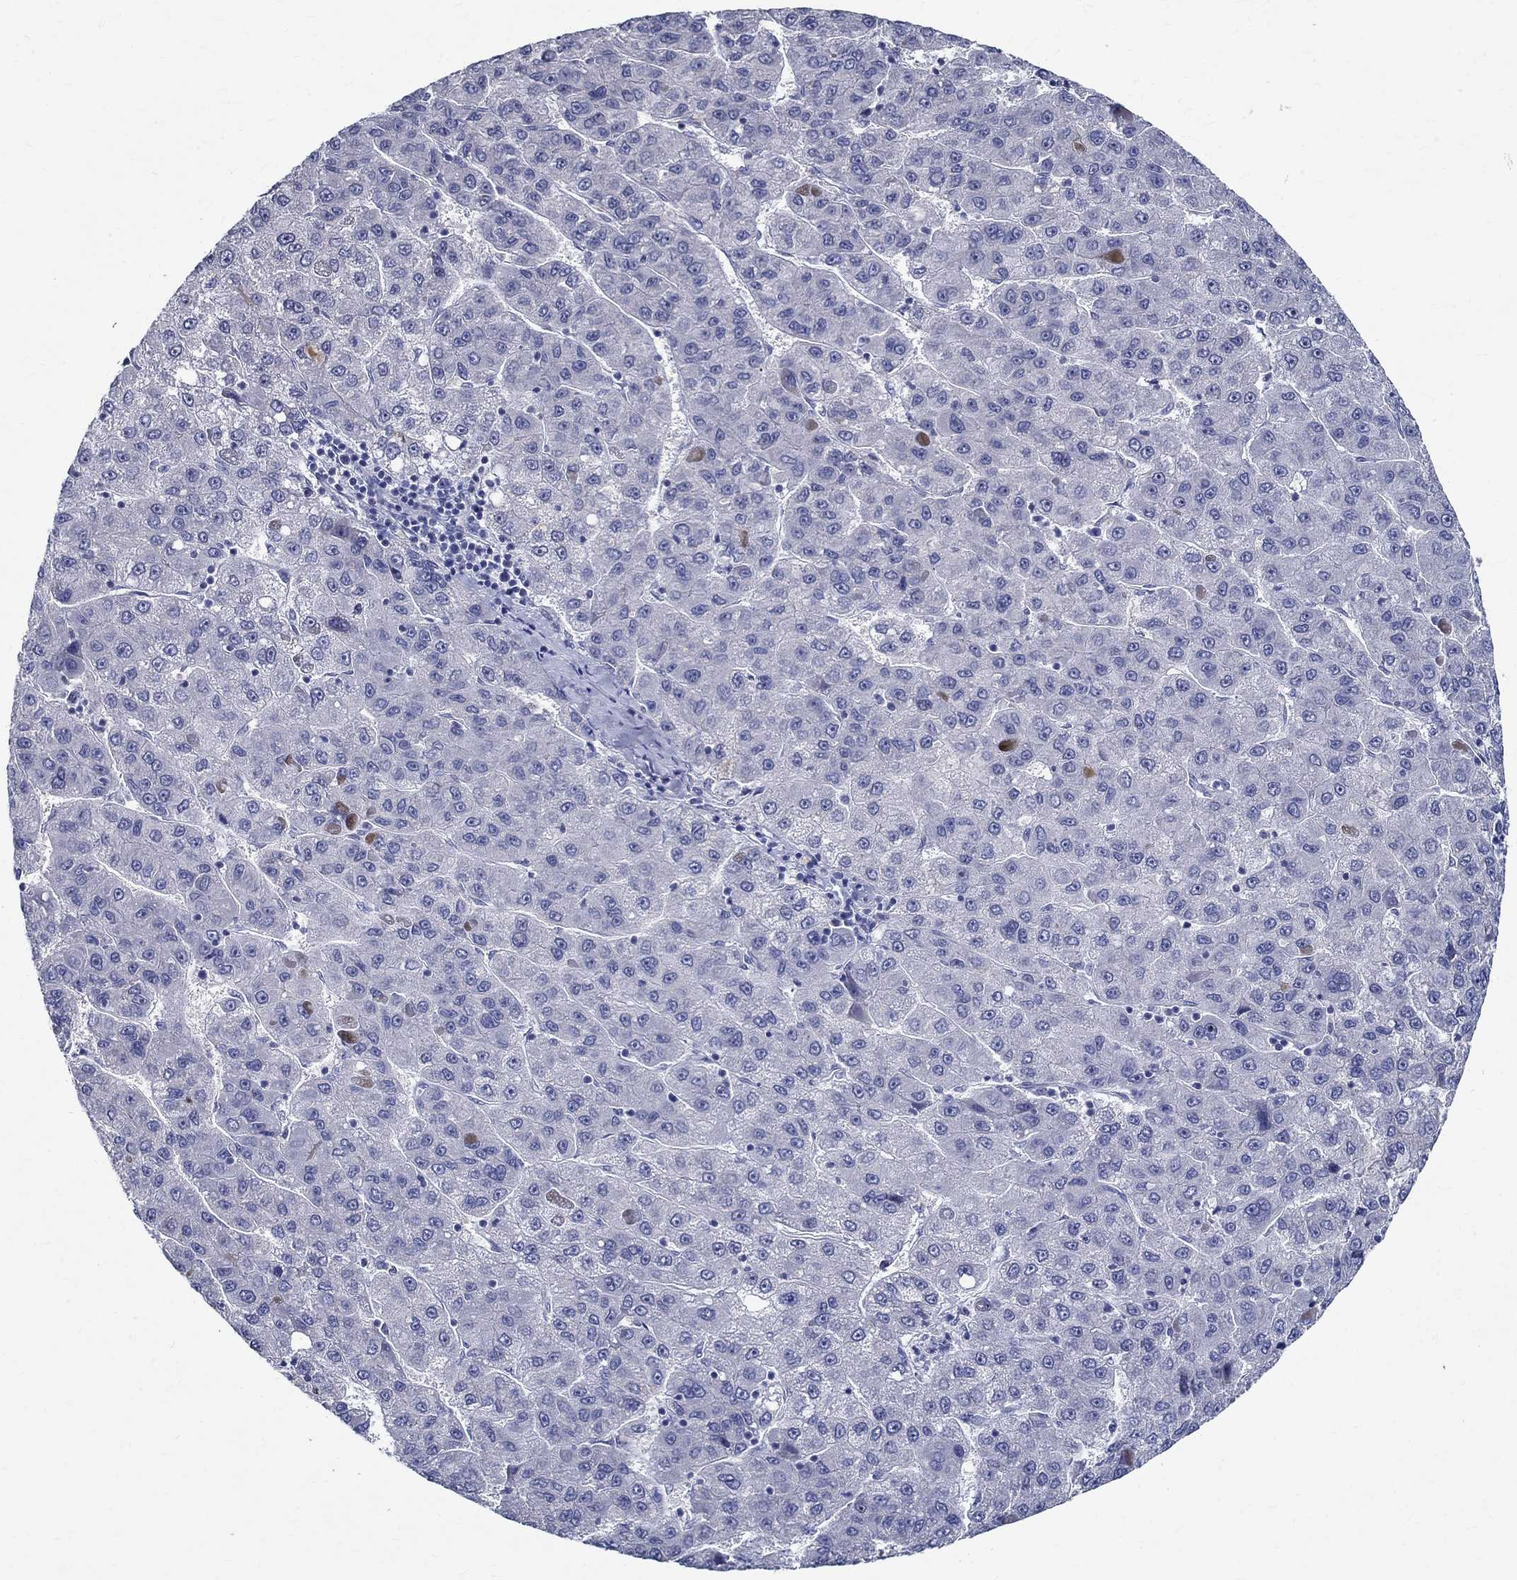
{"staining": {"intensity": "negative", "quantity": "none", "location": "none"}, "tissue": "liver cancer", "cell_type": "Tumor cells", "image_type": "cancer", "snomed": [{"axis": "morphology", "description": "Carcinoma, Hepatocellular, NOS"}, {"axis": "topography", "description": "Liver"}], "caption": "Immunohistochemistry (IHC) image of liver cancer (hepatocellular carcinoma) stained for a protein (brown), which exhibits no staining in tumor cells.", "gene": "CETN1", "patient": {"sex": "female", "age": 82}}